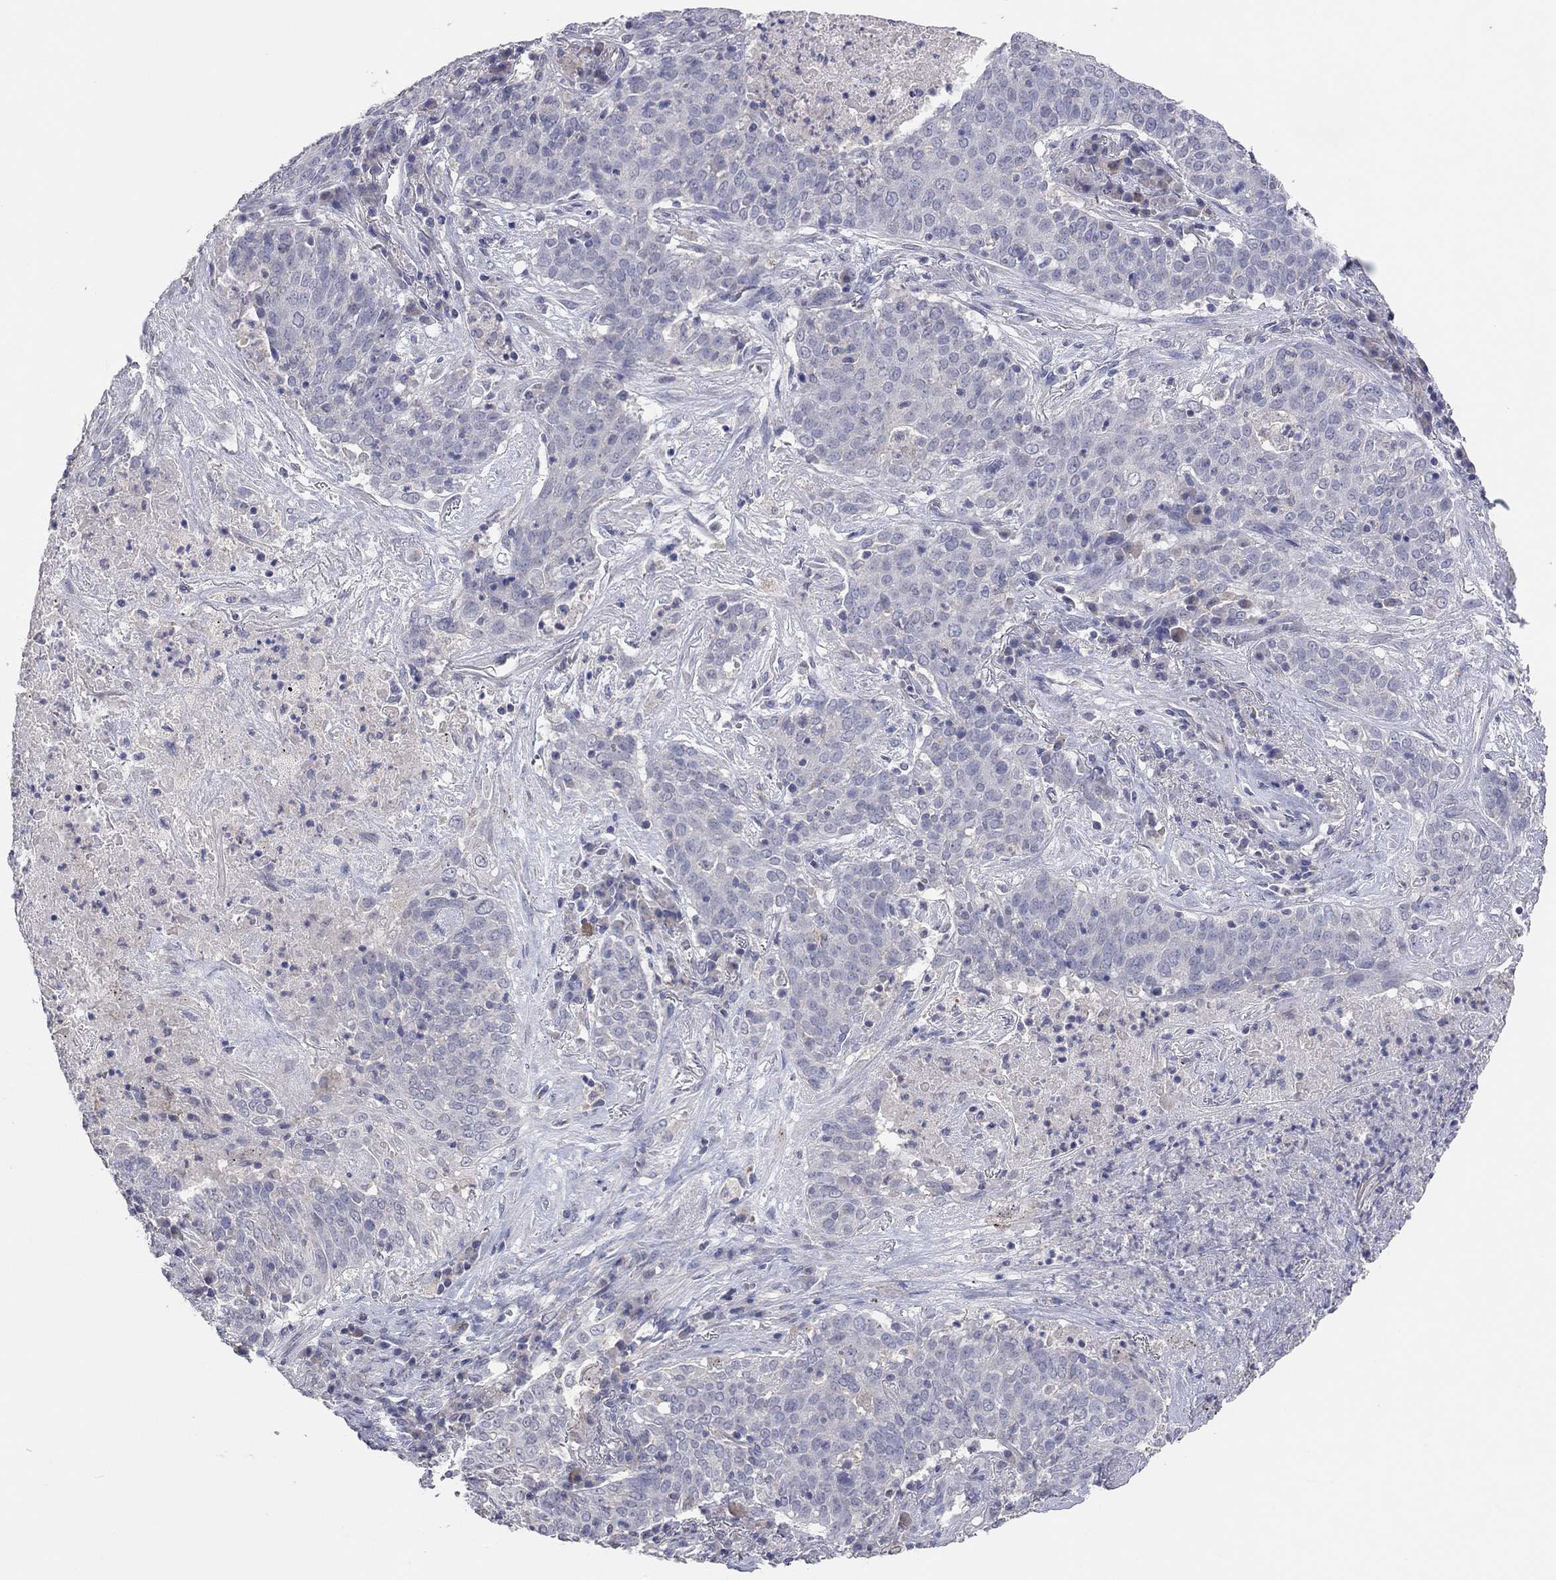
{"staining": {"intensity": "negative", "quantity": "none", "location": "none"}, "tissue": "lung cancer", "cell_type": "Tumor cells", "image_type": "cancer", "snomed": [{"axis": "morphology", "description": "Squamous cell carcinoma, NOS"}, {"axis": "topography", "description": "Lung"}], "caption": "Lung cancer (squamous cell carcinoma) was stained to show a protein in brown. There is no significant expression in tumor cells. (DAB immunohistochemistry with hematoxylin counter stain).", "gene": "MMP13", "patient": {"sex": "male", "age": 82}}